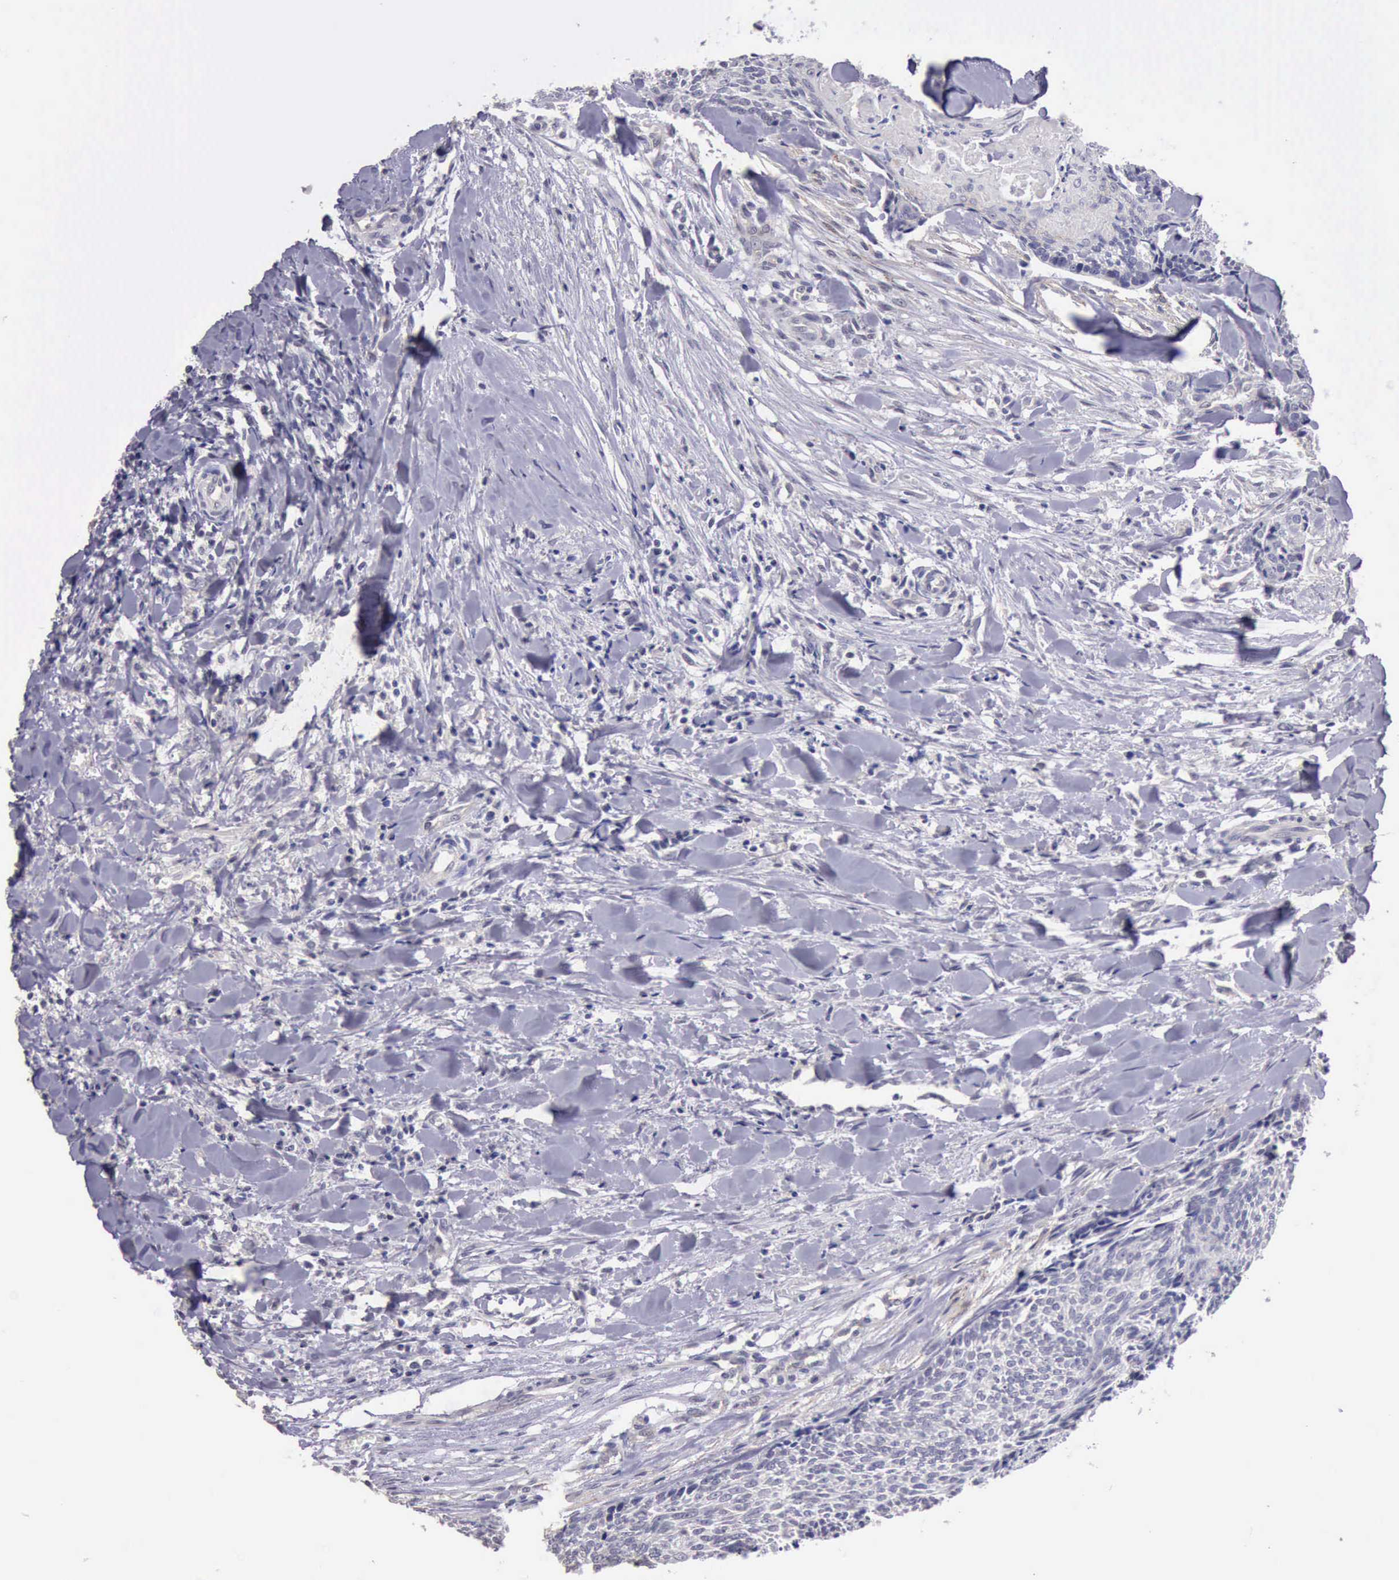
{"staining": {"intensity": "negative", "quantity": "none", "location": "none"}, "tissue": "head and neck cancer", "cell_type": "Tumor cells", "image_type": "cancer", "snomed": [{"axis": "morphology", "description": "Squamous cell carcinoma, NOS"}, {"axis": "topography", "description": "Salivary gland"}, {"axis": "topography", "description": "Head-Neck"}], "caption": "Immunohistochemistry (IHC) histopathology image of neoplastic tissue: head and neck squamous cell carcinoma stained with DAB (3,3'-diaminobenzidine) demonstrates no significant protein staining in tumor cells.", "gene": "KCND1", "patient": {"sex": "male", "age": 70}}